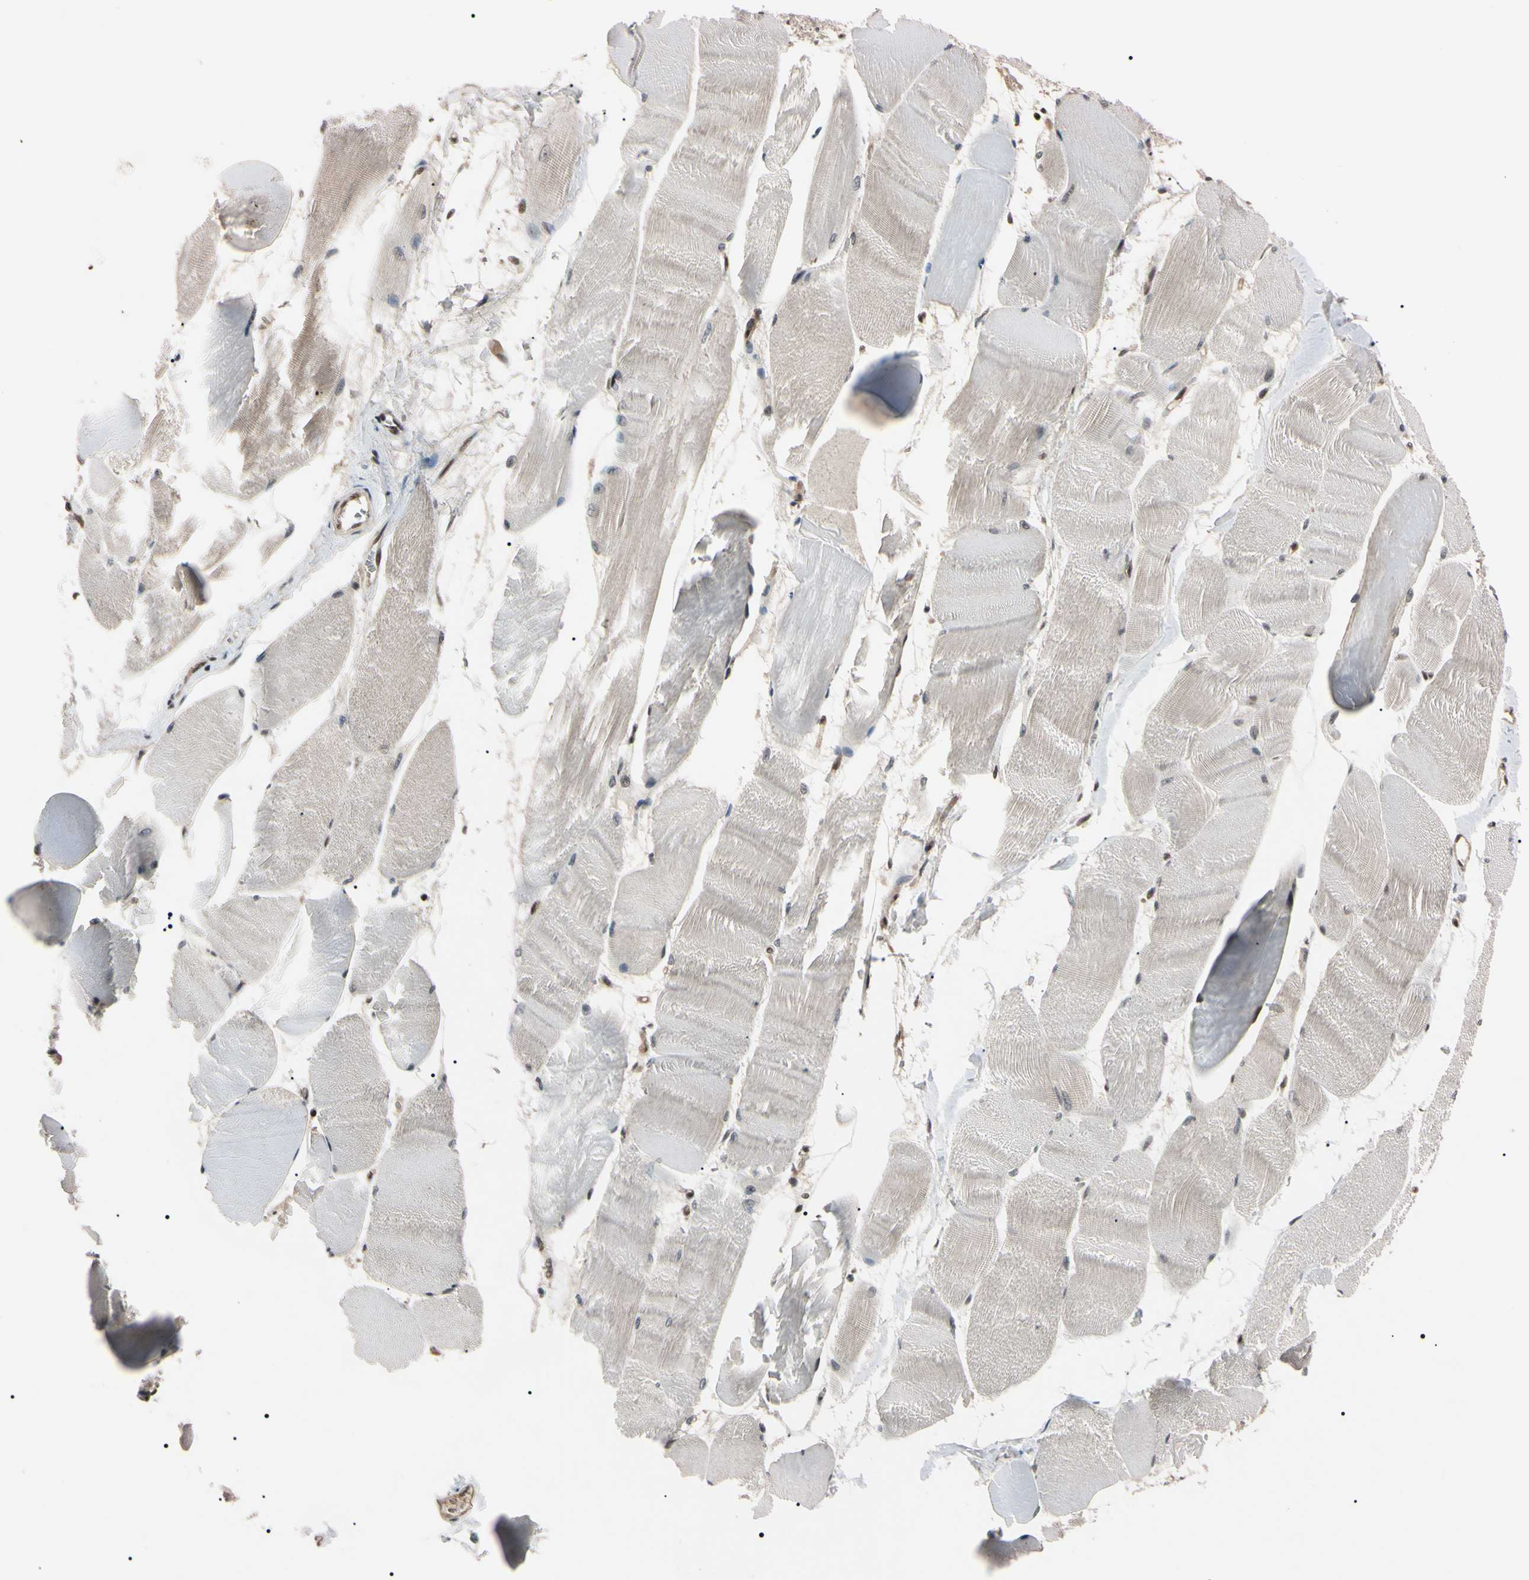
{"staining": {"intensity": "weak", "quantity": "25%-75%", "location": "cytoplasmic/membranous,nuclear"}, "tissue": "skeletal muscle", "cell_type": "Myocytes", "image_type": "normal", "snomed": [{"axis": "morphology", "description": "Normal tissue, NOS"}, {"axis": "morphology", "description": "Squamous cell carcinoma, NOS"}, {"axis": "topography", "description": "Skeletal muscle"}], "caption": "This is a histology image of immunohistochemistry staining of unremarkable skeletal muscle, which shows weak positivity in the cytoplasmic/membranous,nuclear of myocytes.", "gene": "YY1", "patient": {"sex": "male", "age": 51}}